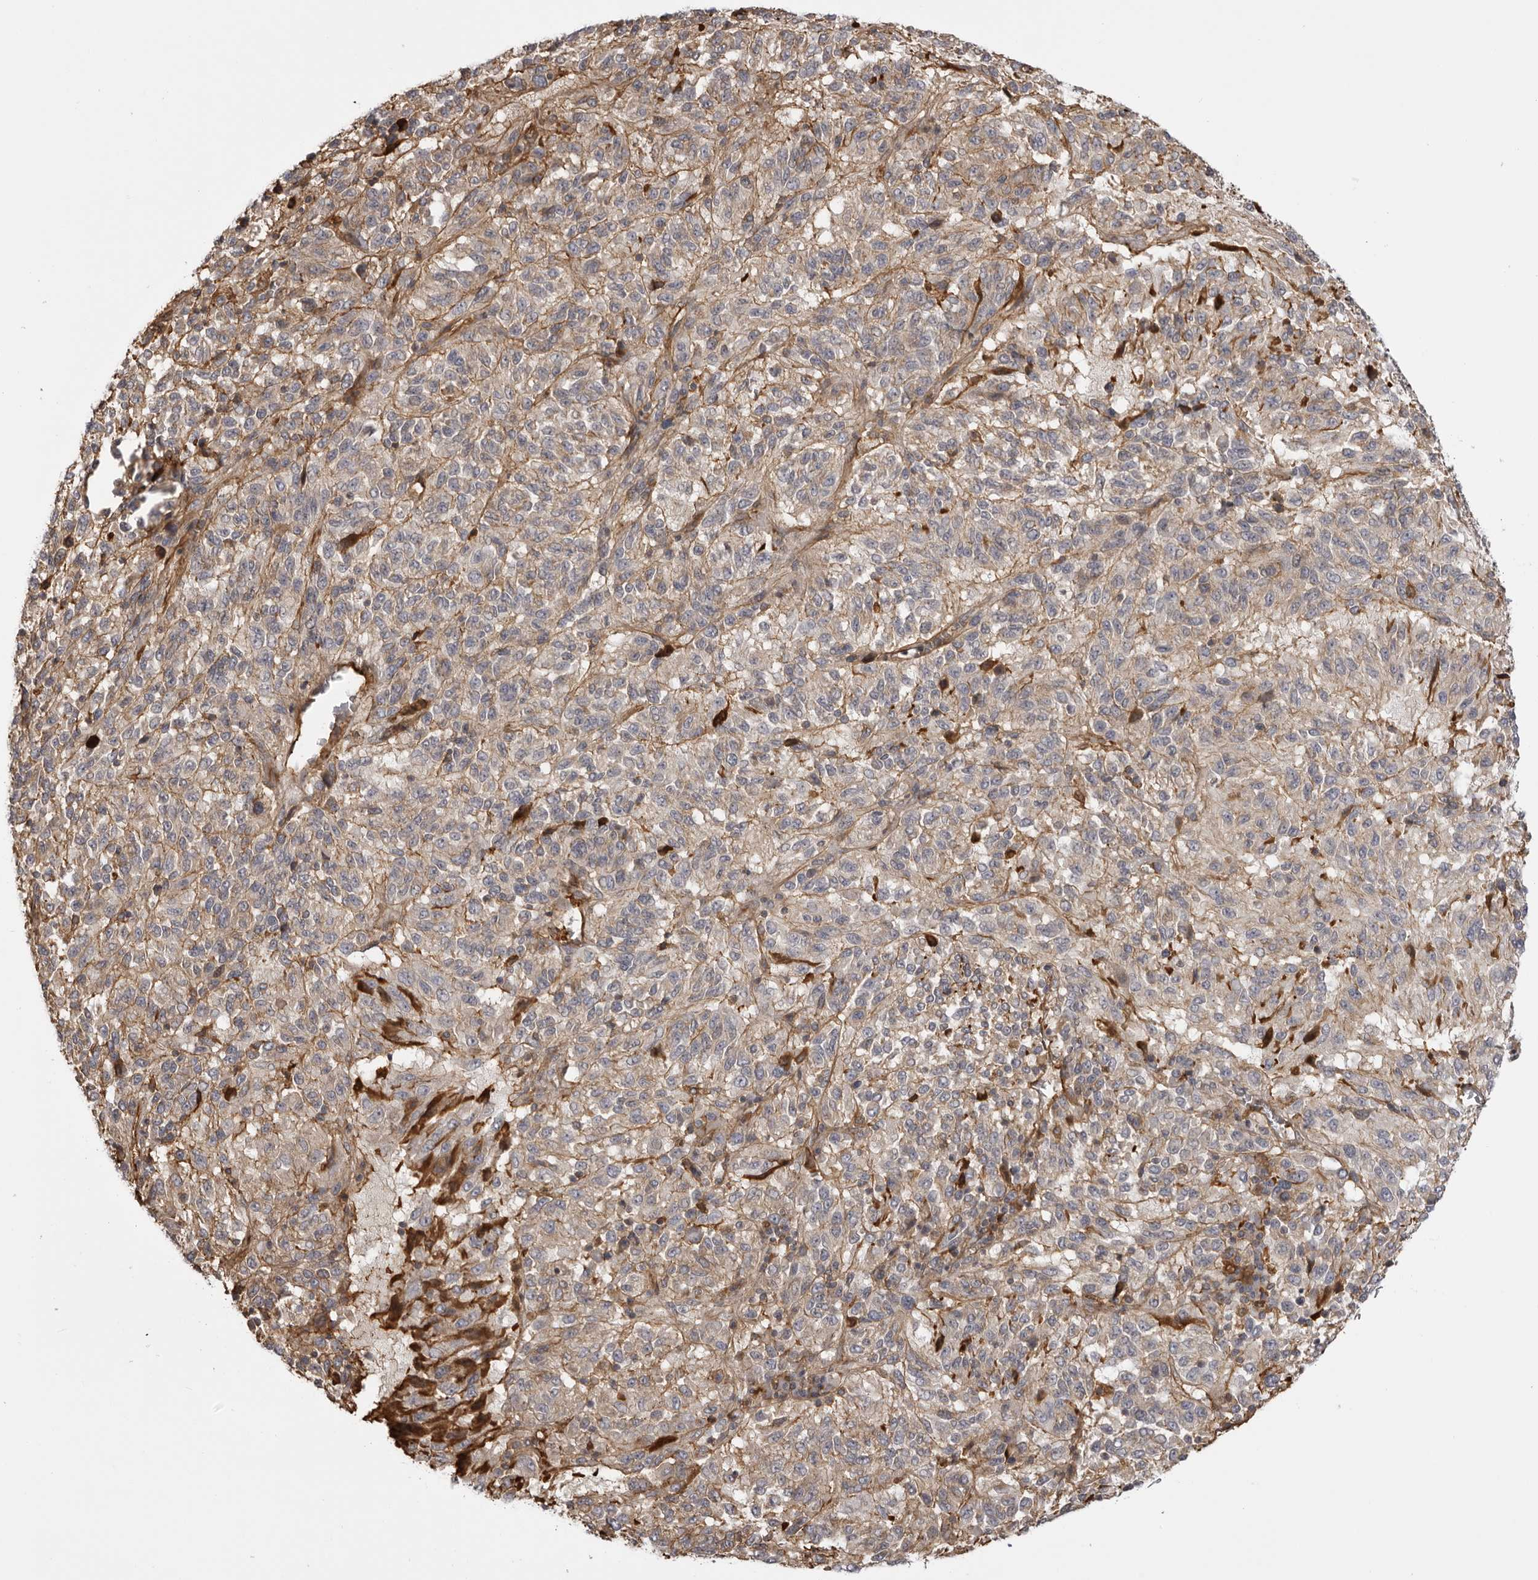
{"staining": {"intensity": "weak", "quantity": "<25%", "location": "cytoplasmic/membranous"}, "tissue": "melanoma", "cell_type": "Tumor cells", "image_type": "cancer", "snomed": [{"axis": "morphology", "description": "Malignant melanoma, Metastatic site"}, {"axis": "topography", "description": "Lung"}], "caption": "Tumor cells are negative for protein expression in human malignant melanoma (metastatic site). (Brightfield microscopy of DAB (3,3'-diaminobenzidine) immunohistochemistry at high magnification).", "gene": "PLEKHF2", "patient": {"sex": "male", "age": 64}}